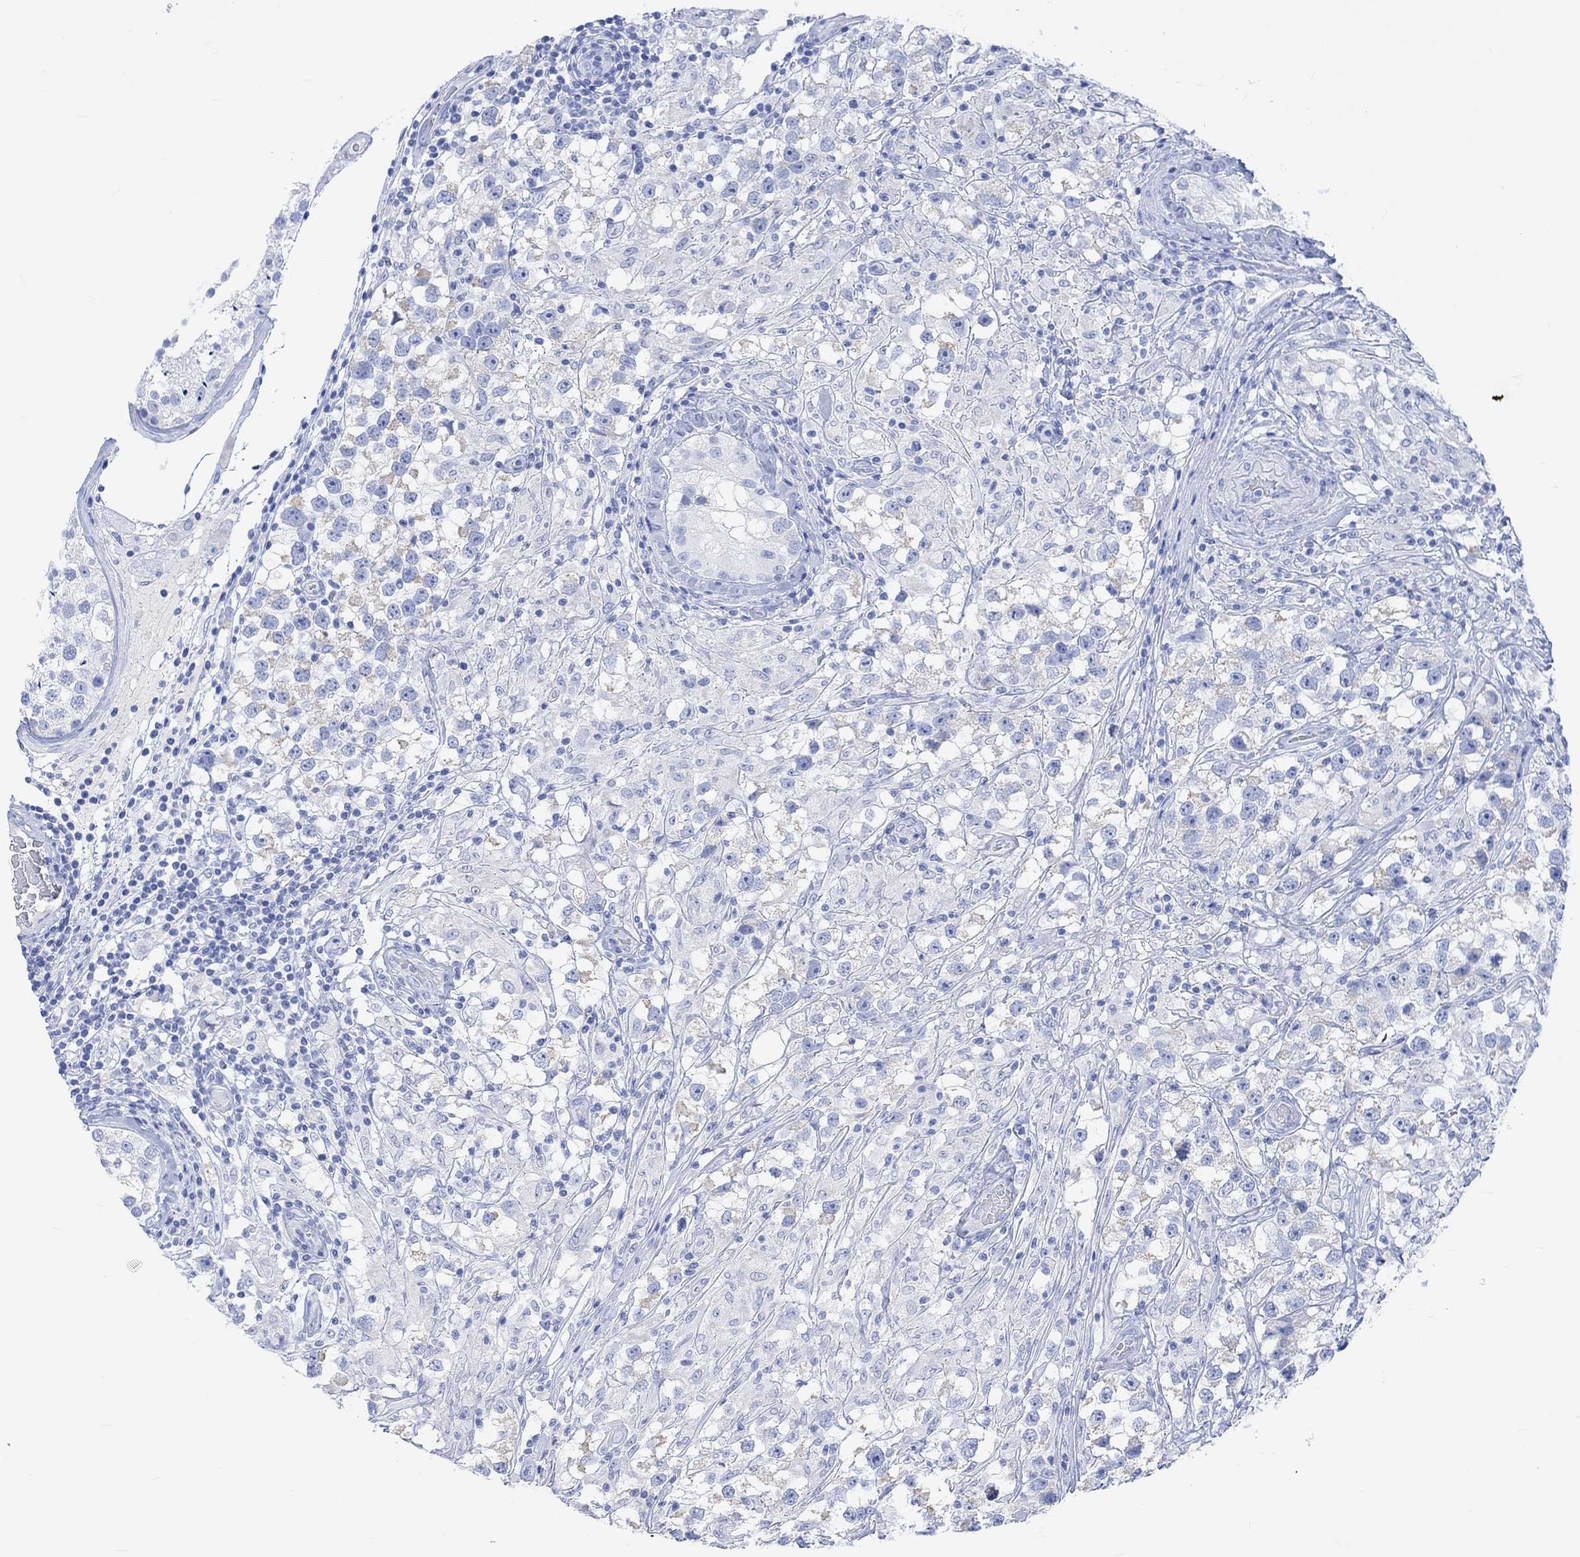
{"staining": {"intensity": "negative", "quantity": "none", "location": "none"}, "tissue": "testis cancer", "cell_type": "Tumor cells", "image_type": "cancer", "snomed": [{"axis": "morphology", "description": "Seminoma, NOS"}, {"axis": "topography", "description": "Testis"}], "caption": "This photomicrograph is of testis cancer stained with IHC to label a protein in brown with the nuclei are counter-stained blue. There is no expression in tumor cells. (DAB immunohistochemistry visualized using brightfield microscopy, high magnification).", "gene": "CALCA", "patient": {"sex": "male", "age": 46}}